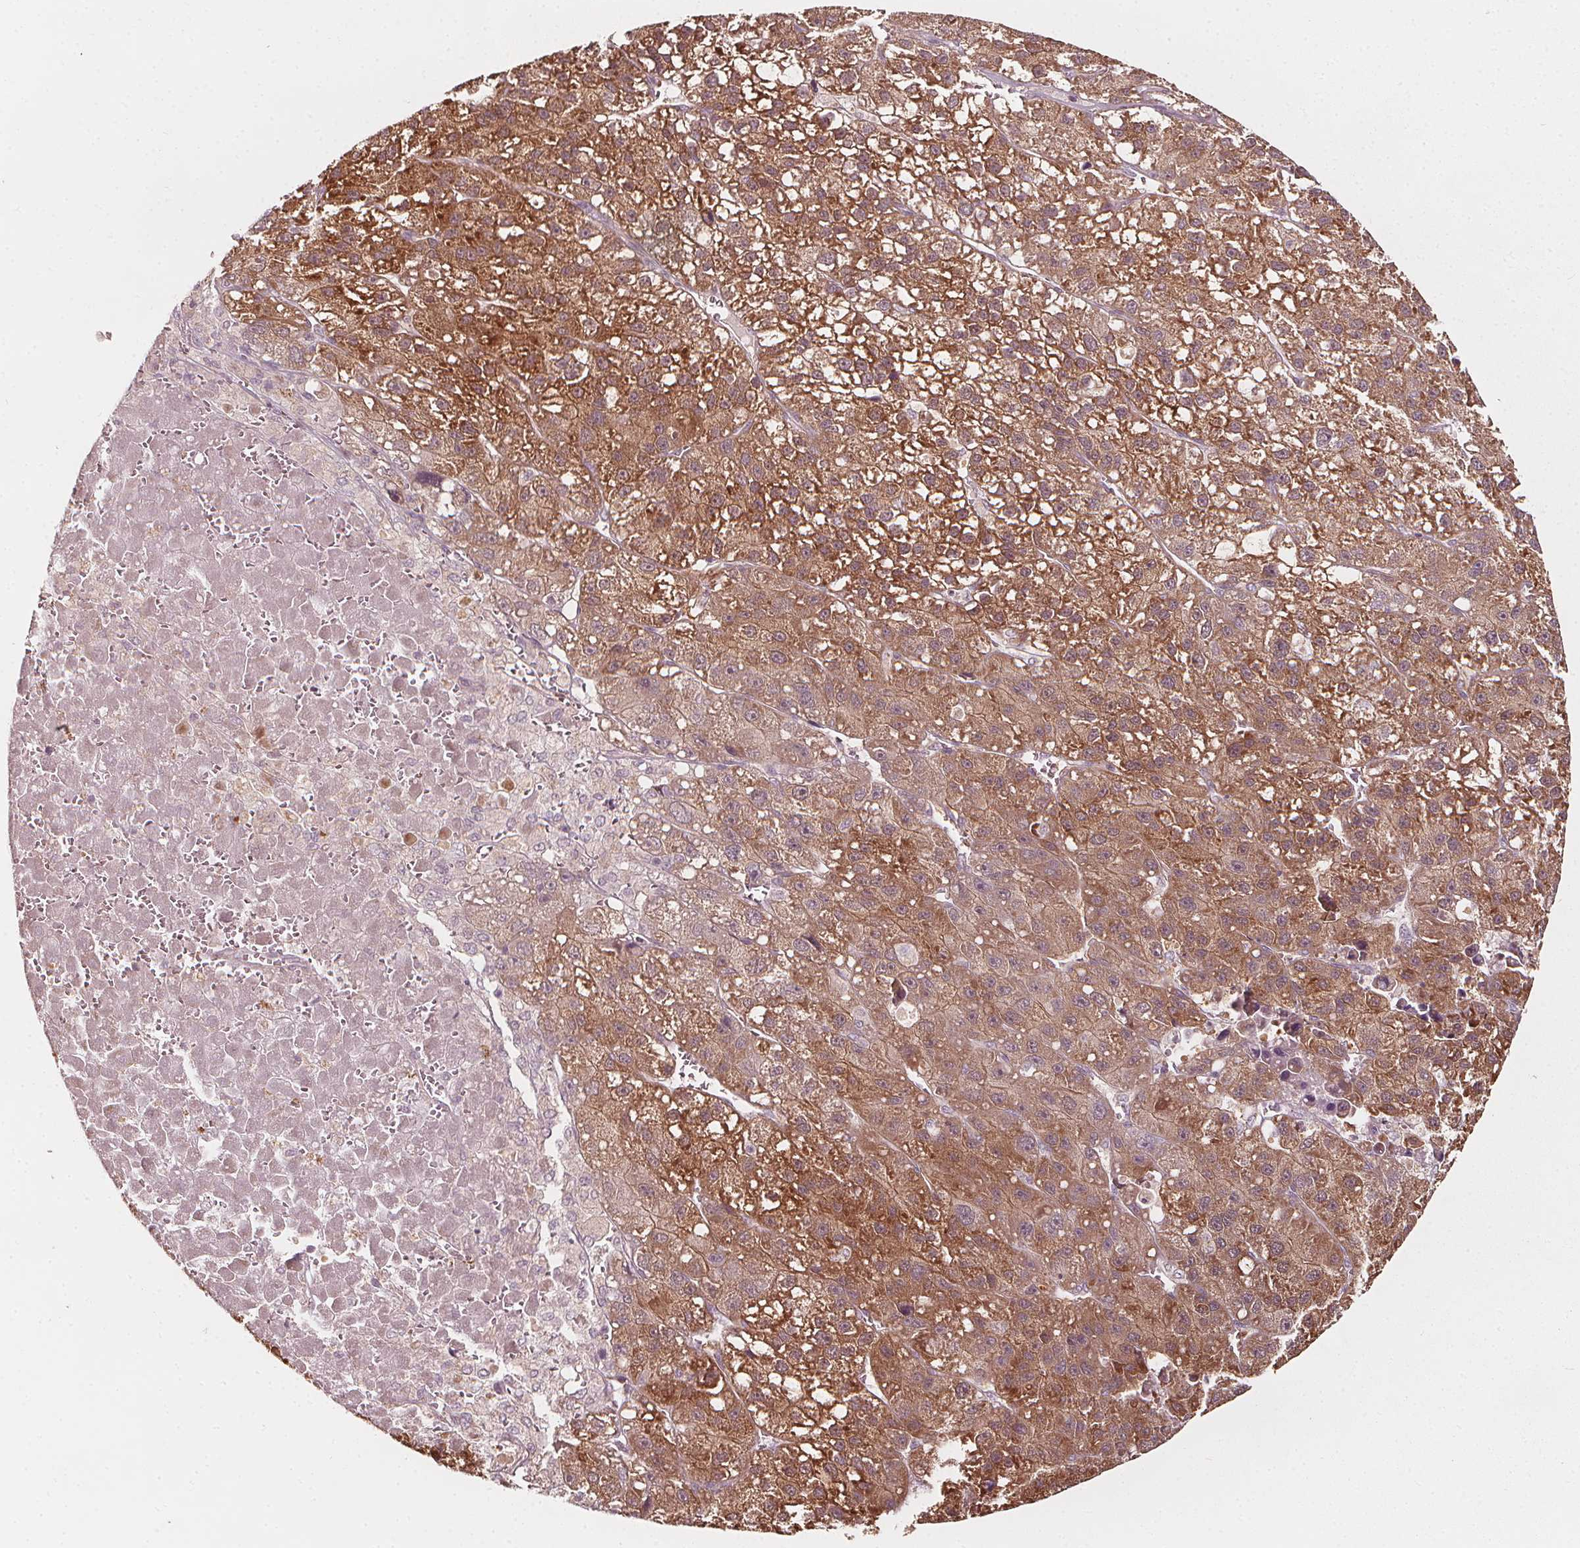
{"staining": {"intensity": "moderate", "quantity": ">75%", "location": "cytoplasmic/membranous"}, "tissue": "liver cancer", "cell_type": "Tumor cells", "image_type": "cancer", "snomed": [{"axis": "morphology", "description": "Carcinoma, Hepatocellular, NOS"}, {"axis": "topography", "description": "Liver"}], "caption": "Immunohistochemical staining of liver cancer (hepatocellular carcinoma) shows medium levels of moderate cytoplasmic/membranous protein expression in about >75% of tumor cells.", "gene": "NPC1L1", "patient": {"sex": "female", "age": 70}}